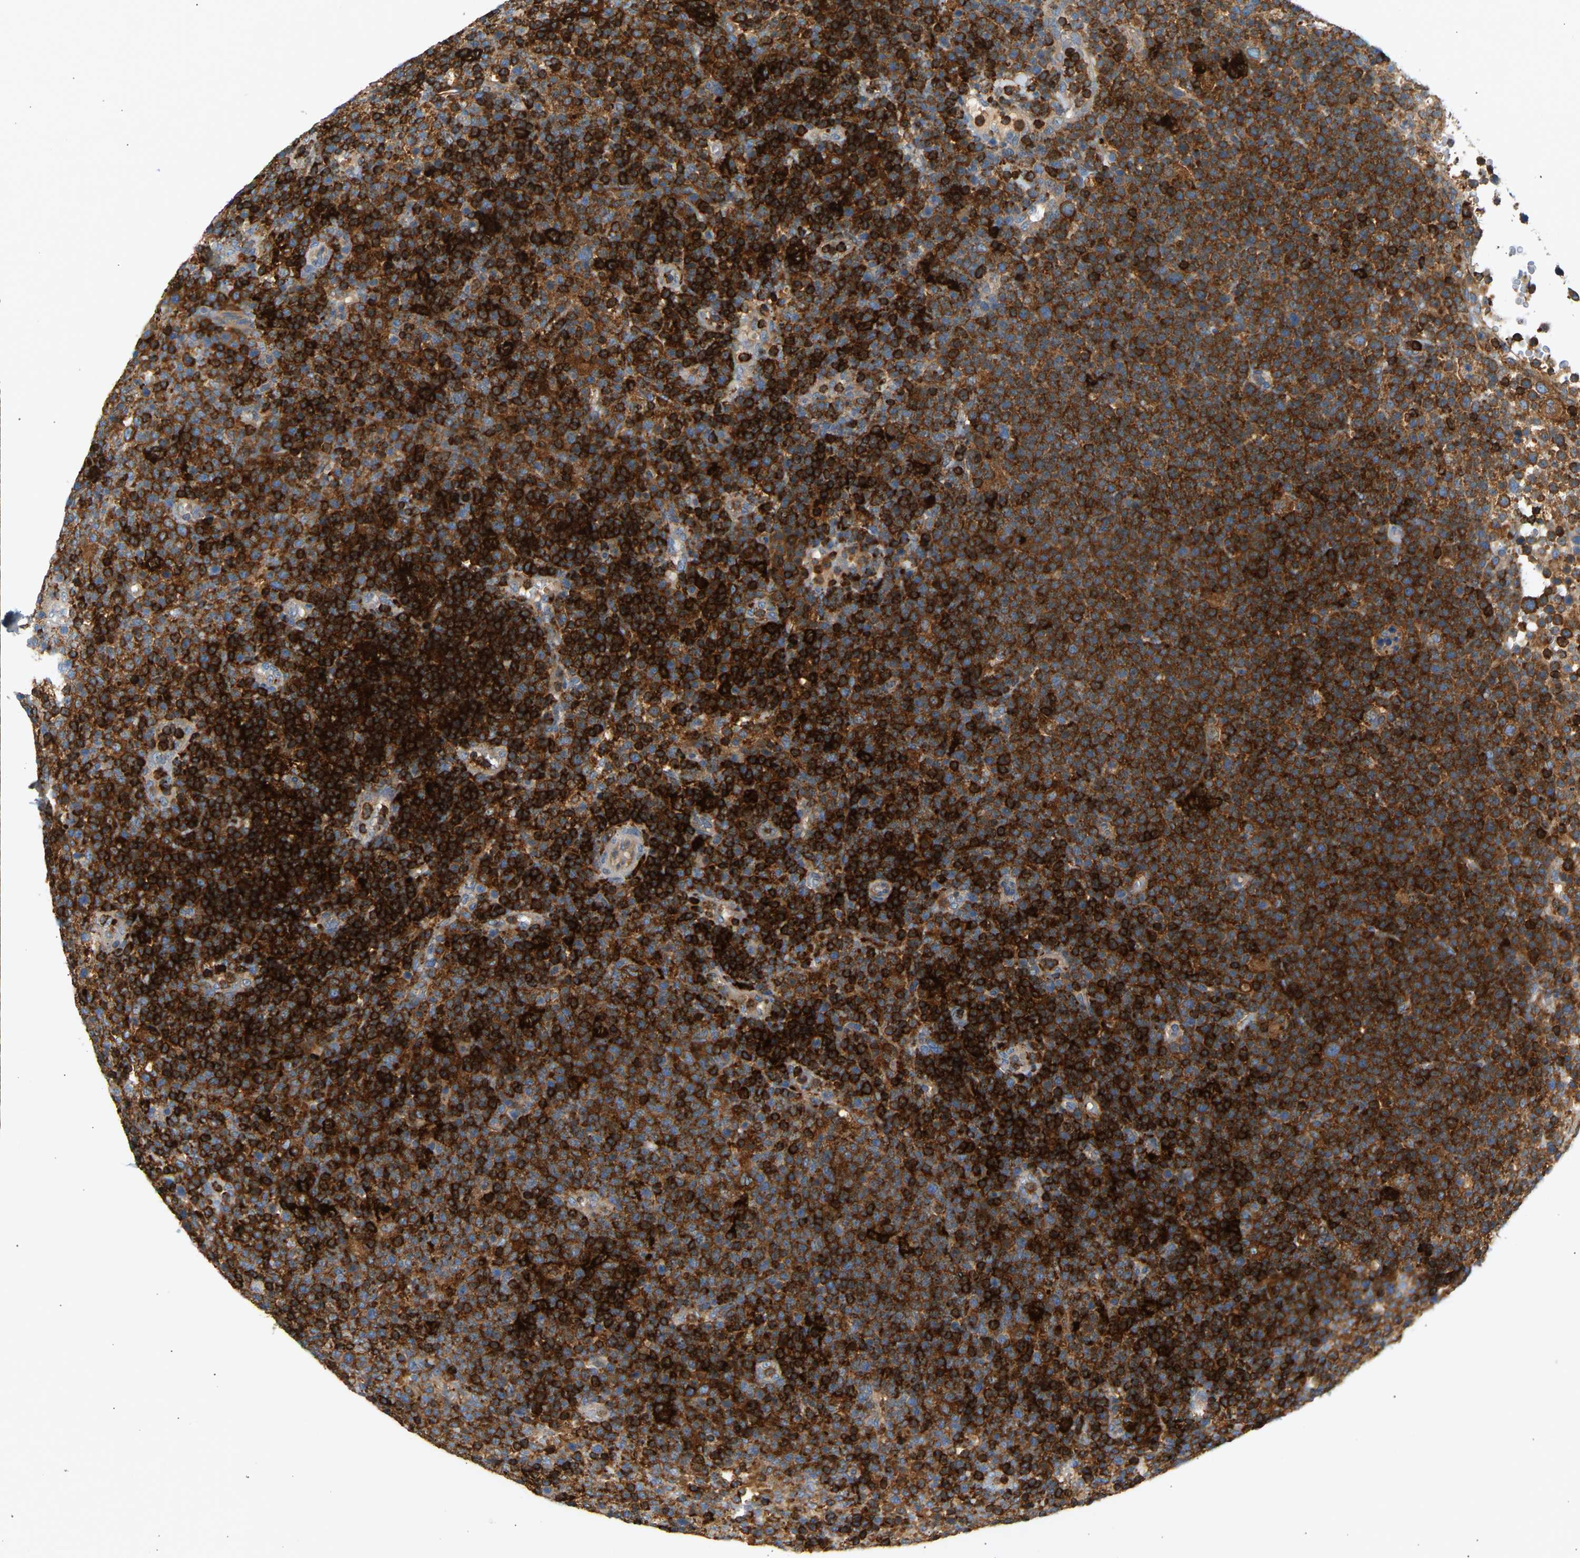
{"staining": {"intensity": "strong", "quantity": ">75%", "location": "cytoplasmic/membranous"}, "tissue": "lymphoma", "cell_type": "Tumor cells", "image_type": "cancer", "snomed": [{"axis": "morphology", "description": "Malignant lymphoma, non-Hodgkin's type, High grade"}, {"axis": "topography", "description": "Lymph node"}], "caption": "Protein staining displays strong cytoplasmic/membranous positivity in approximately >75% of tumor cells in malignant lymphoma, non-Hodgkin's type (high-grade).", "gene": "FNBP1", "patient": {"sex": "male", "age": 61}}